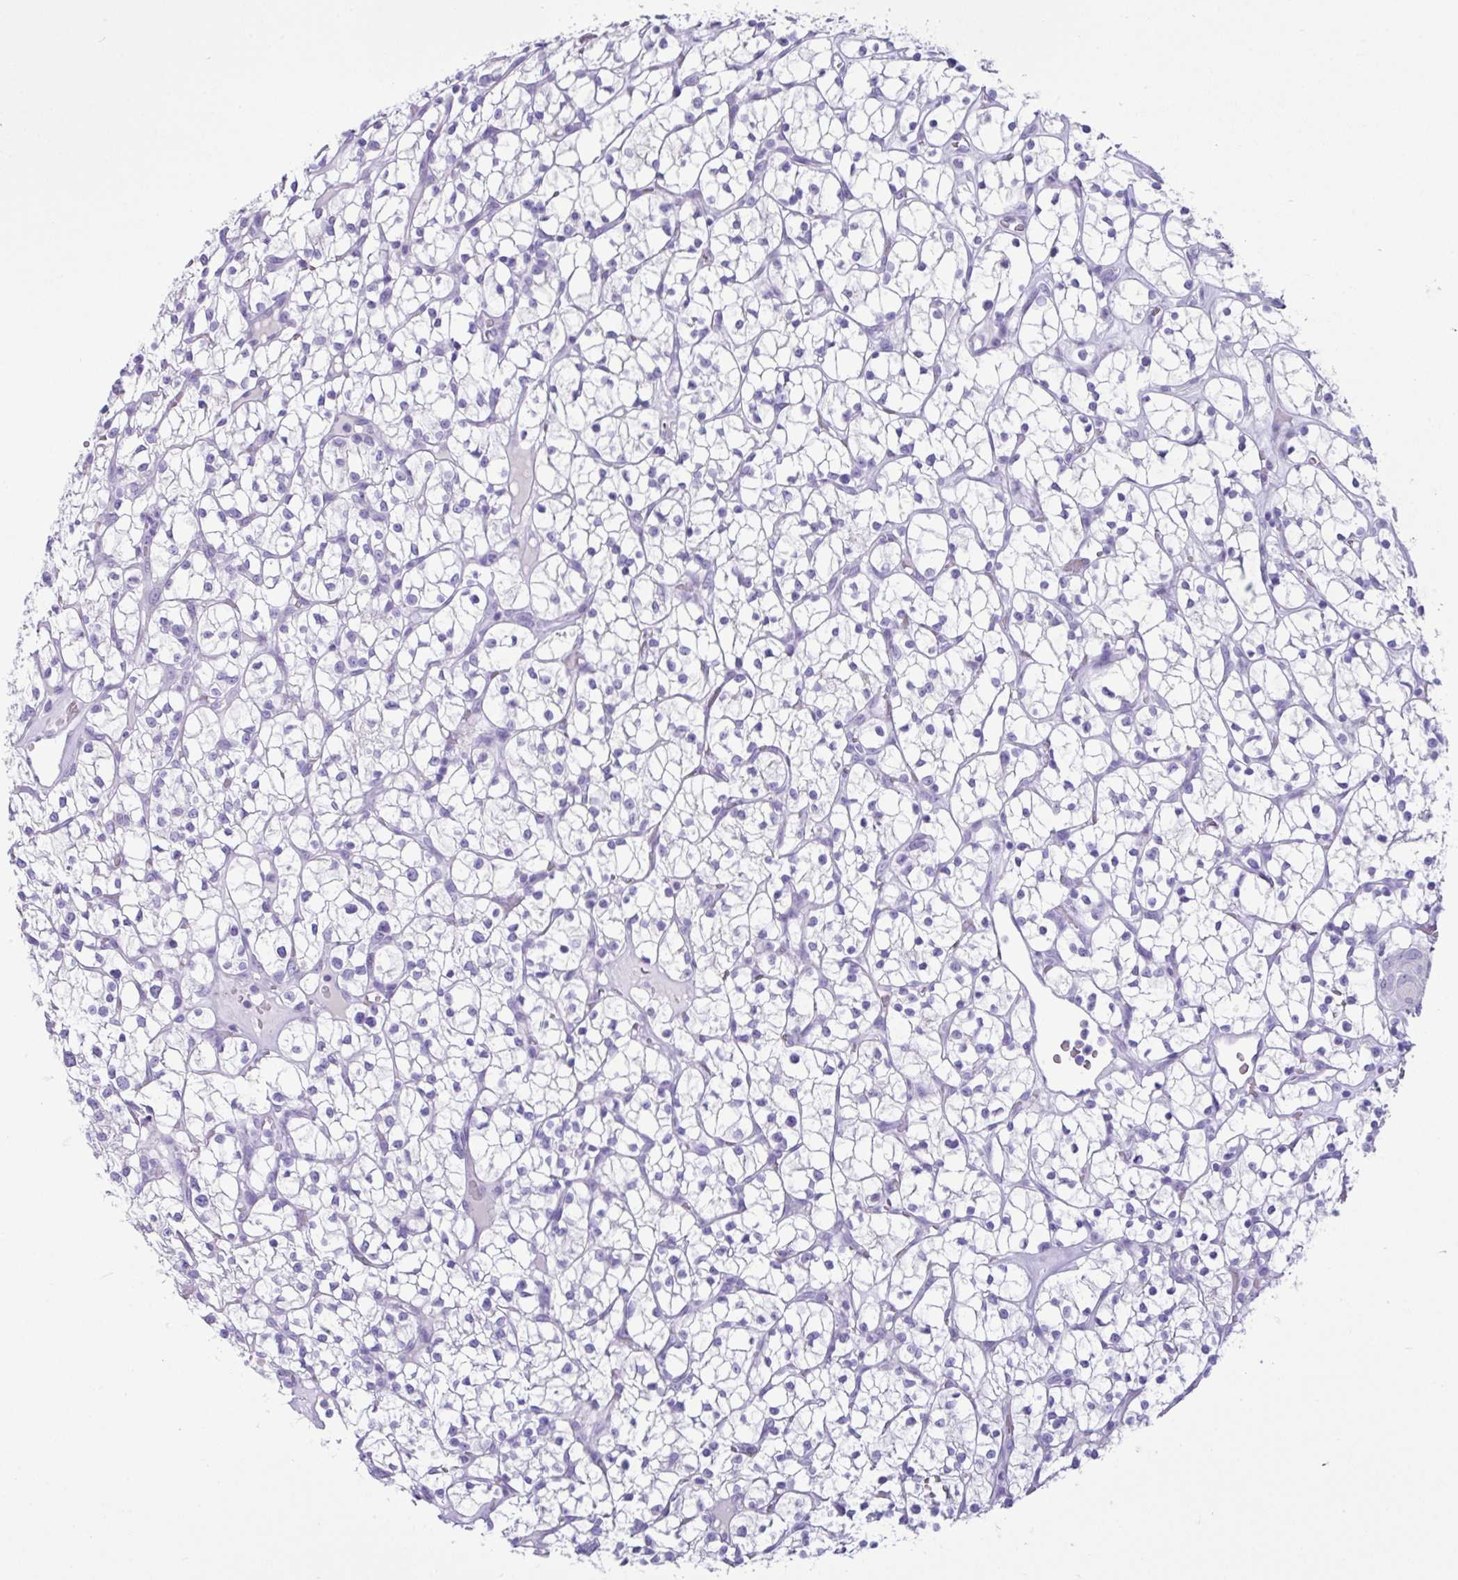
{"staining": {"intensity": "negative", "quantity": "none", "location": "none"}, "tissue": "renal cancer", "cell_type": "Tumor cells", "image_type": "cancer", "snomed": [{"axis": "morphology", "description": "Adenocarcinoma, NOS"}, {"axis": "topography", "description": "Kidney"}], "caption": "Micrograph shows no protein expression in tumor cells of renal cancer tissue.", "gene": "LGALS4", "patient": {"sex": "female", "age": 64}}